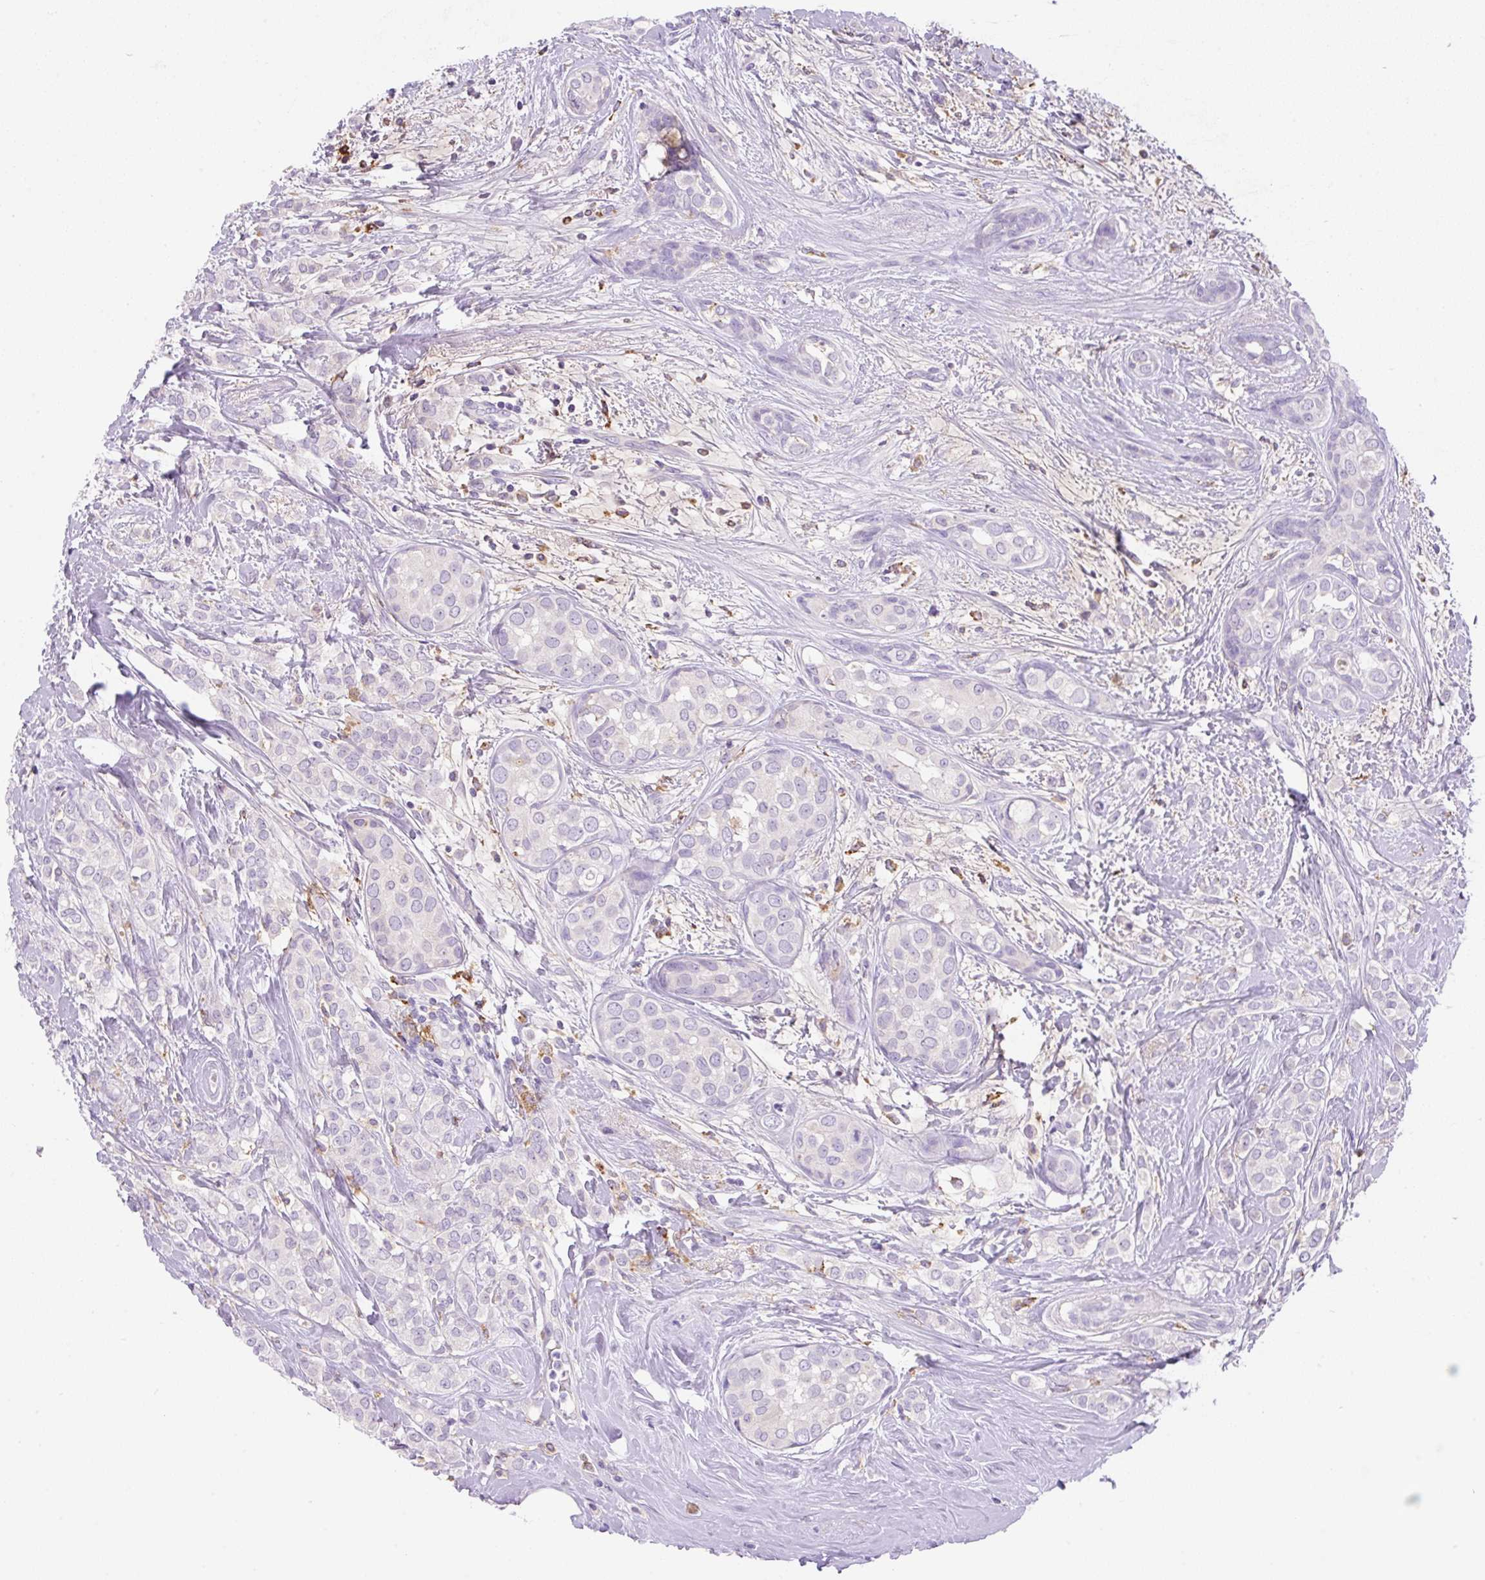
{"staining": {"intensity": "negative", "quantity": "none", "location": "none"}, "tissue": "breast cancer", "cell_type": "Tumor cells", "image_type": "cancer", "snomed": [{"axis": "morphology", "description": "Lobular carcinoma"}, {"axis": "topography", "description": "Breast"}], "caption": "An image of human lobular carcinoma (breast) is negative for staining in tumor cells.", "gene": "TDRD15", "patient": {"sex": "female", "age": 68}}